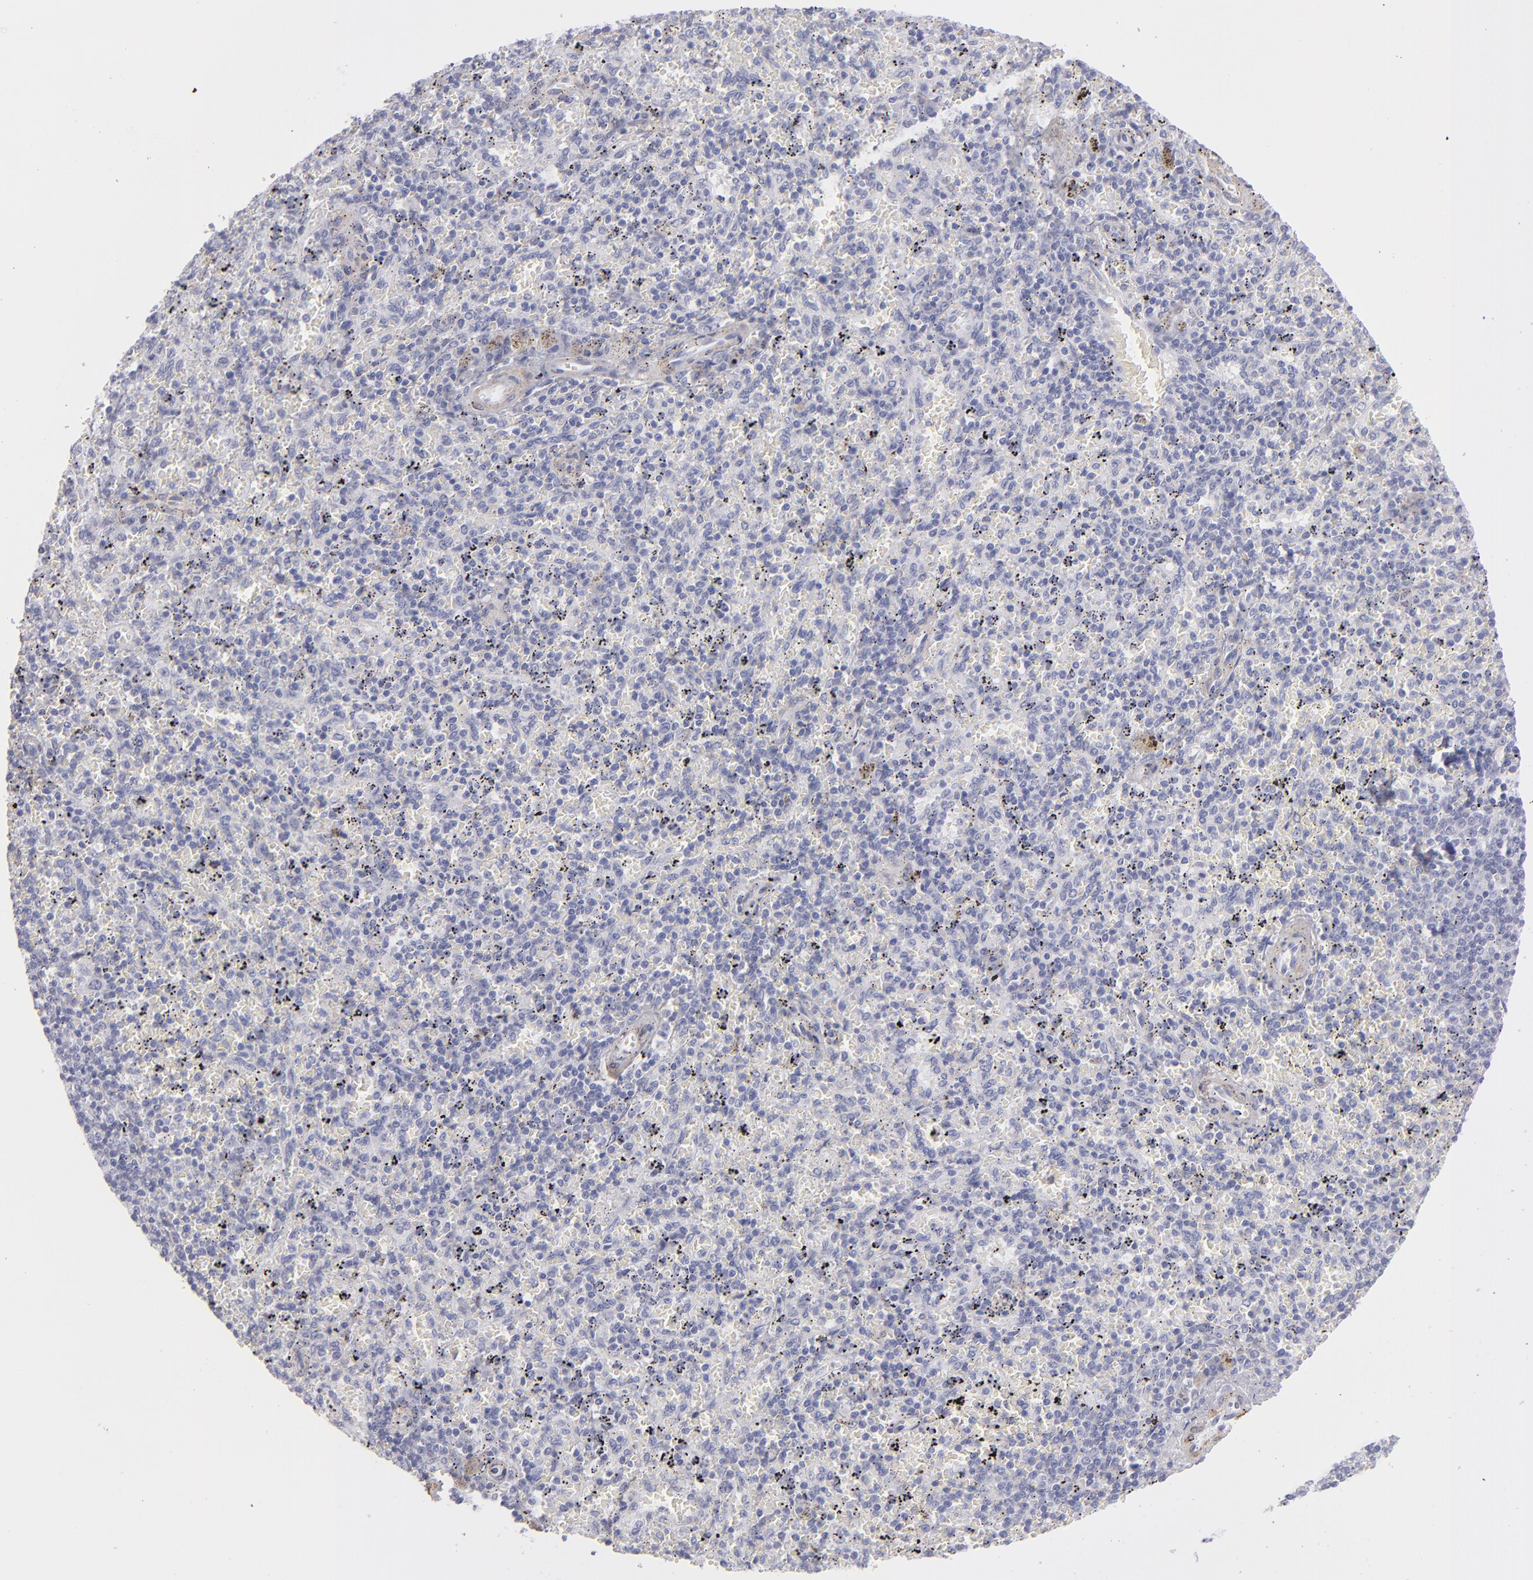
{"staining": {"intensity": "negative", "quantity": "none", "location": "none"}, "tissue": "spleen", "cell_type": "Cells in red pulp", "image_type": "normal", "snomed": [{"axis": "morphology", "description": "Normal tissue, NOS"}, {"axis": "topography", "description": "Spleen"}], "caption": "Immunohistochemistry of normal spleen shows no staining in cells in red pulp. The staining was performed using DAB to visualize the protein expression in brown, while the nuclei were stained in blue with hematoxylin (Magnification: 20x).", "gene": "MYH11", "patient": {"sex": "female", "age": 43}}